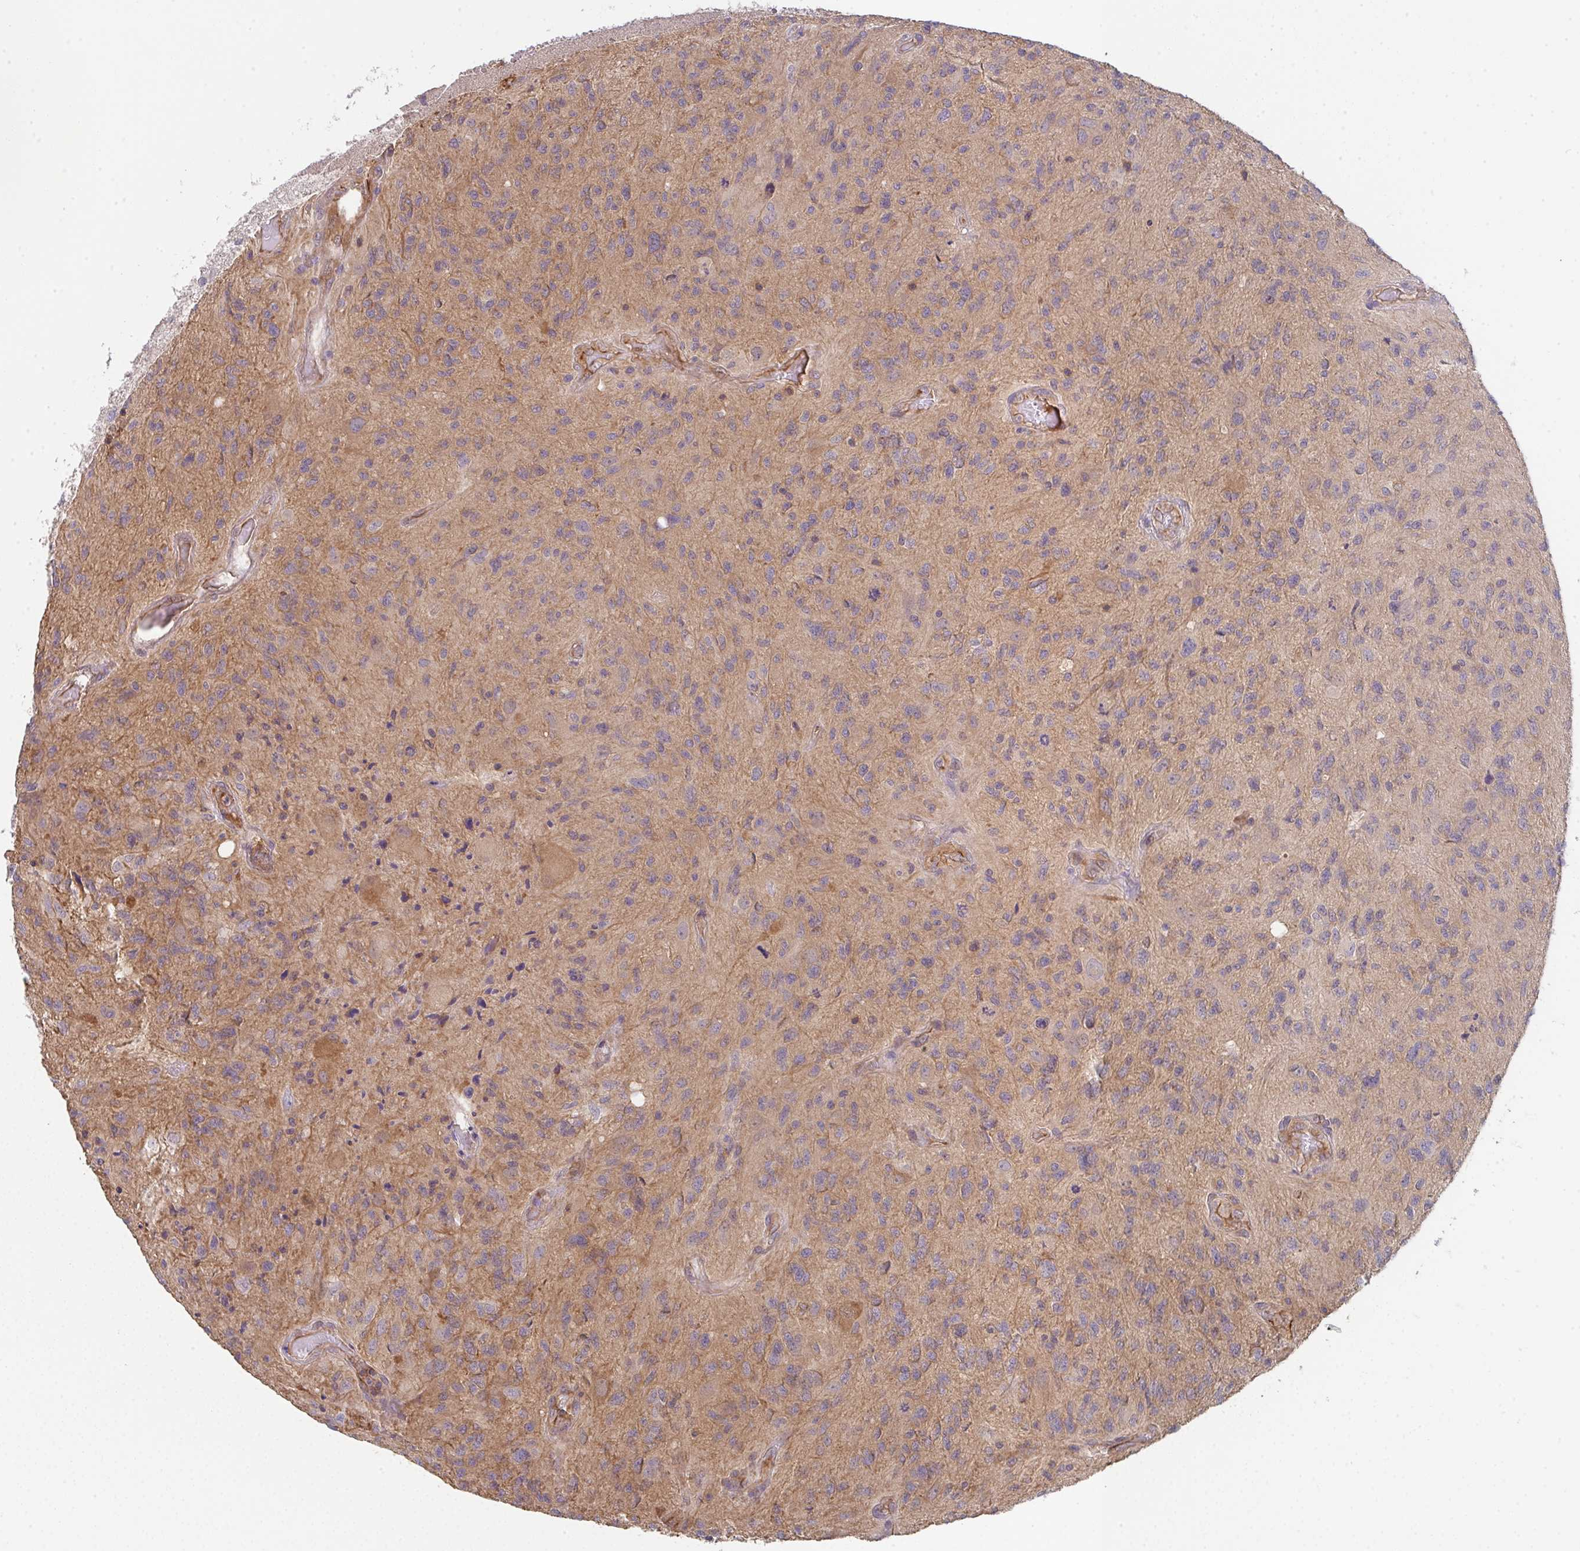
{"staining": {"intensity": "negative", "quantity": "none", "location": "none"}, "tissue": "glioma", "cell_type": "Tumor cells", "image_type": "cancer", "snomed": [{"axis": "morphology", "description": "Glioma, malignant, High grade"}, {"axis": "topography", "description": "Brain"}], "caption": "IHC histopathology image of human glioma stained for a protein (brown), which shows no staining in tumor cells.", "gene": "TMEM229A", "patient": {"sex": "male", "age": 67}}